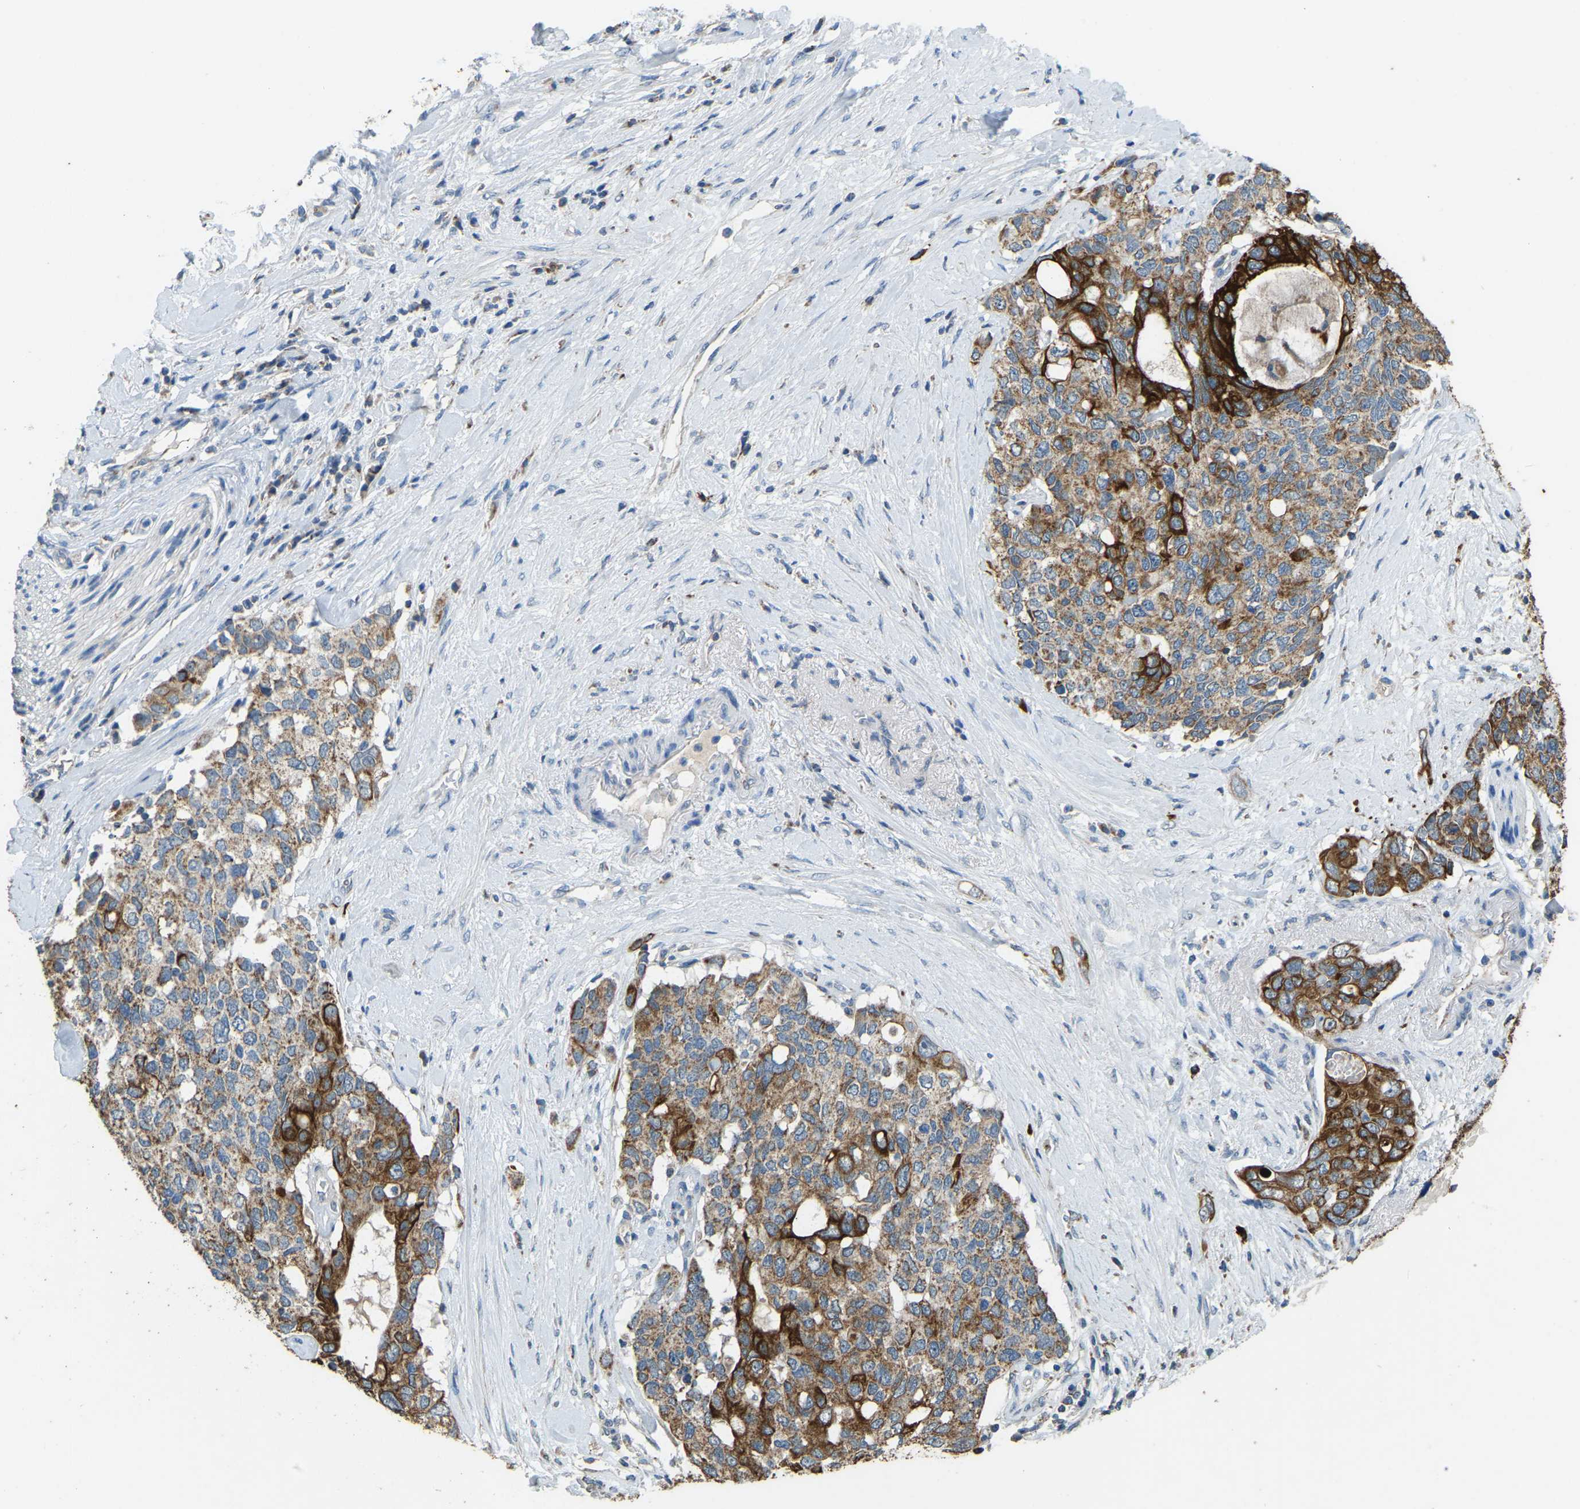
{"staining": {"intensity": "strong", "quantity": ">75%", "location": "cytoplasmic/membranous"}, "tissue": "pancreatic cancer", "cell_type": "Tumor cells", "image_type": "cancer", "snomed": [{"axis": "morphology", "description": "Adenocarcinoma, NOS"}, {"axis": "topography", "description": "Pancreas"}], "caption": "The image shows immunohistochemical staining of adenocarcinoma (pancreatic). There is strong cytoplasmic/membranous staining is appreciated in approximately >75% of tumor cells. The protein of interest is shown in brown color, while the nuclei are stained blue.", "gene": "ZNF200", "patient": {"sex": "female", "age": 56}}